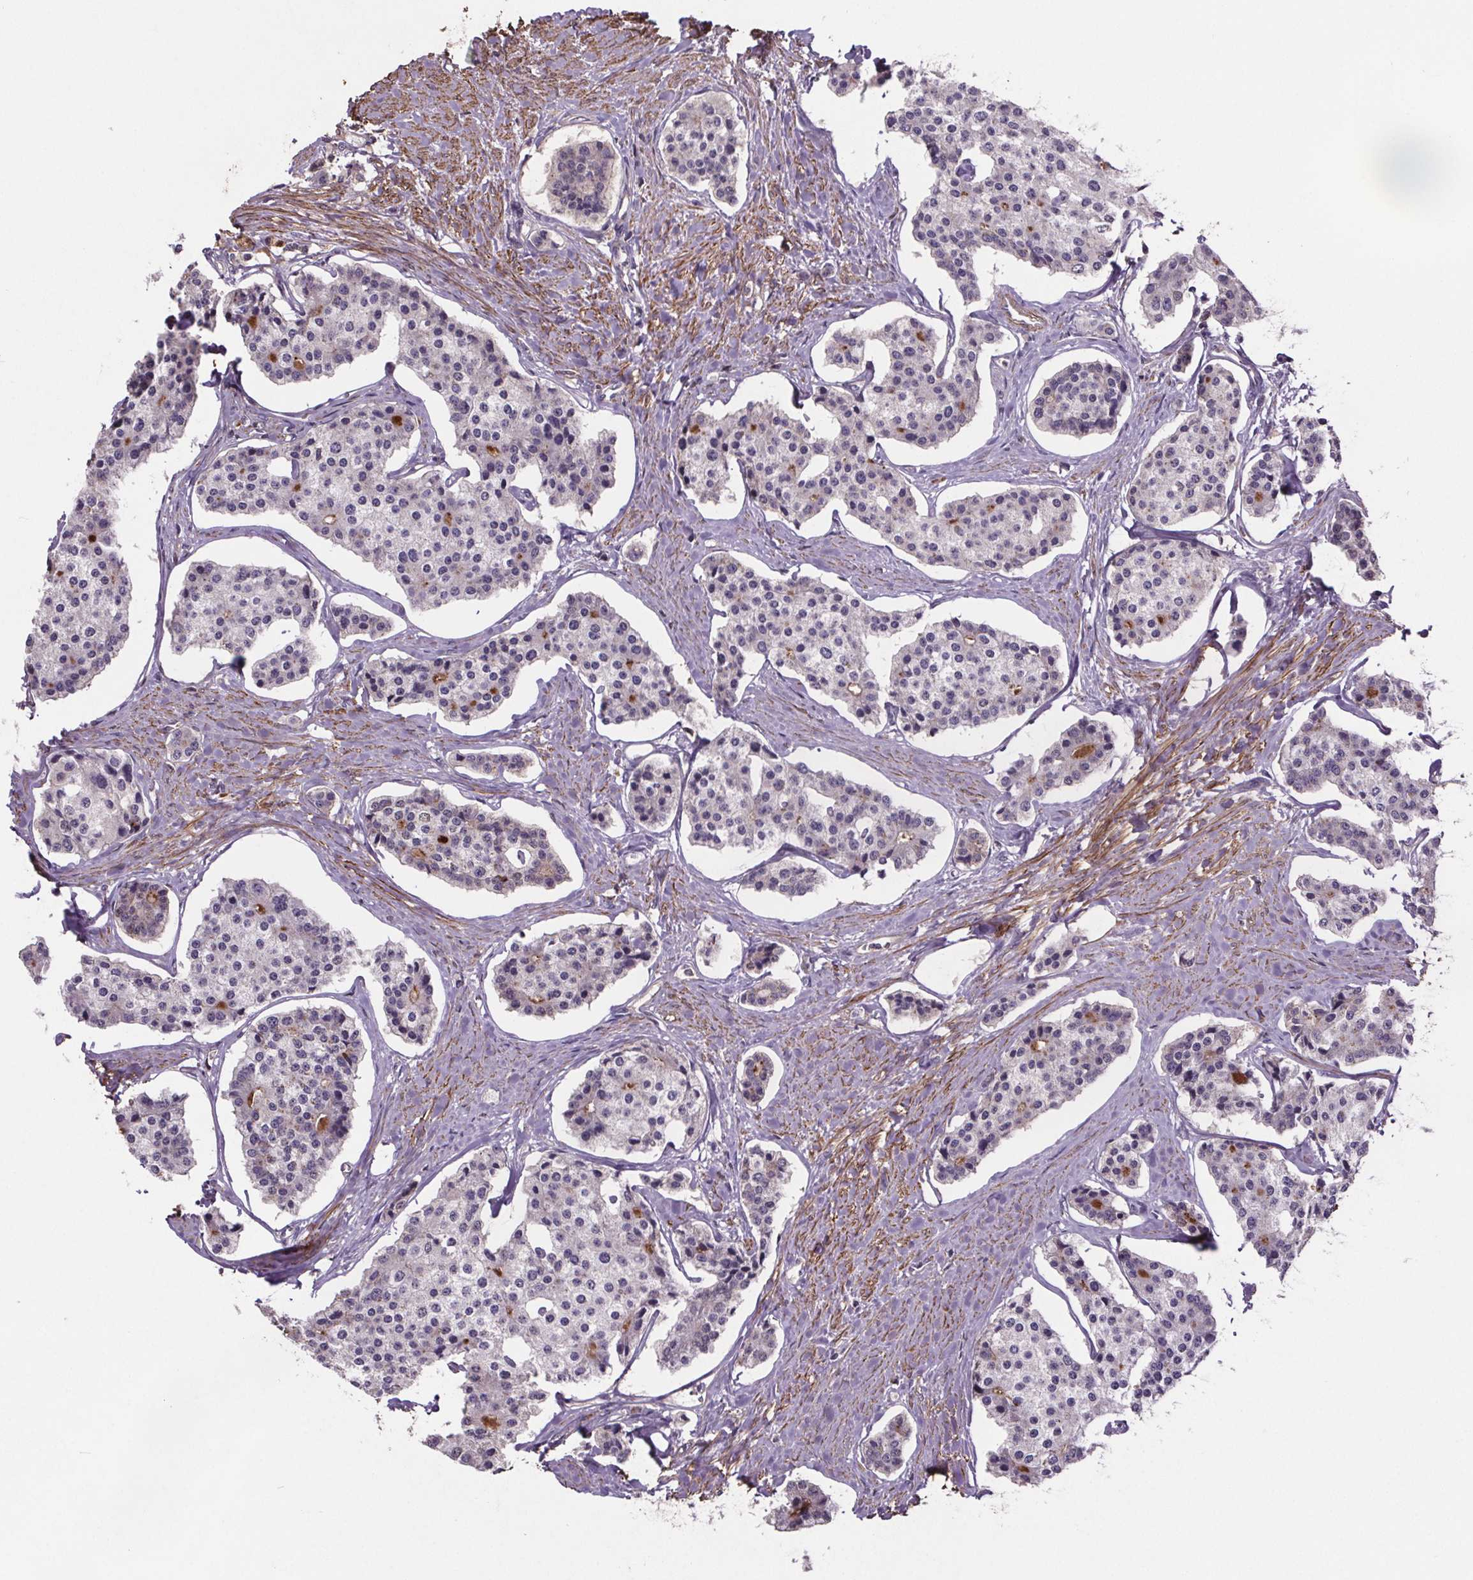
{"staining": {"intensity": "negative", "quantity": "none", "location": "none"}, "tissue": "carcinoid", "cell_type": "Tumor cells", "image_type": "cancer", "snomed": [{"axis": "morphology", "description": "Carcinoid, malignant, NOS"}, {"axis": "topography", "description": "Small intestine"}], "caption": "Tumor cells are negative for protein expression in human malignant carcinoid.", "gene": "CLN3", "patient": {"sex": "female", "age": 65}}